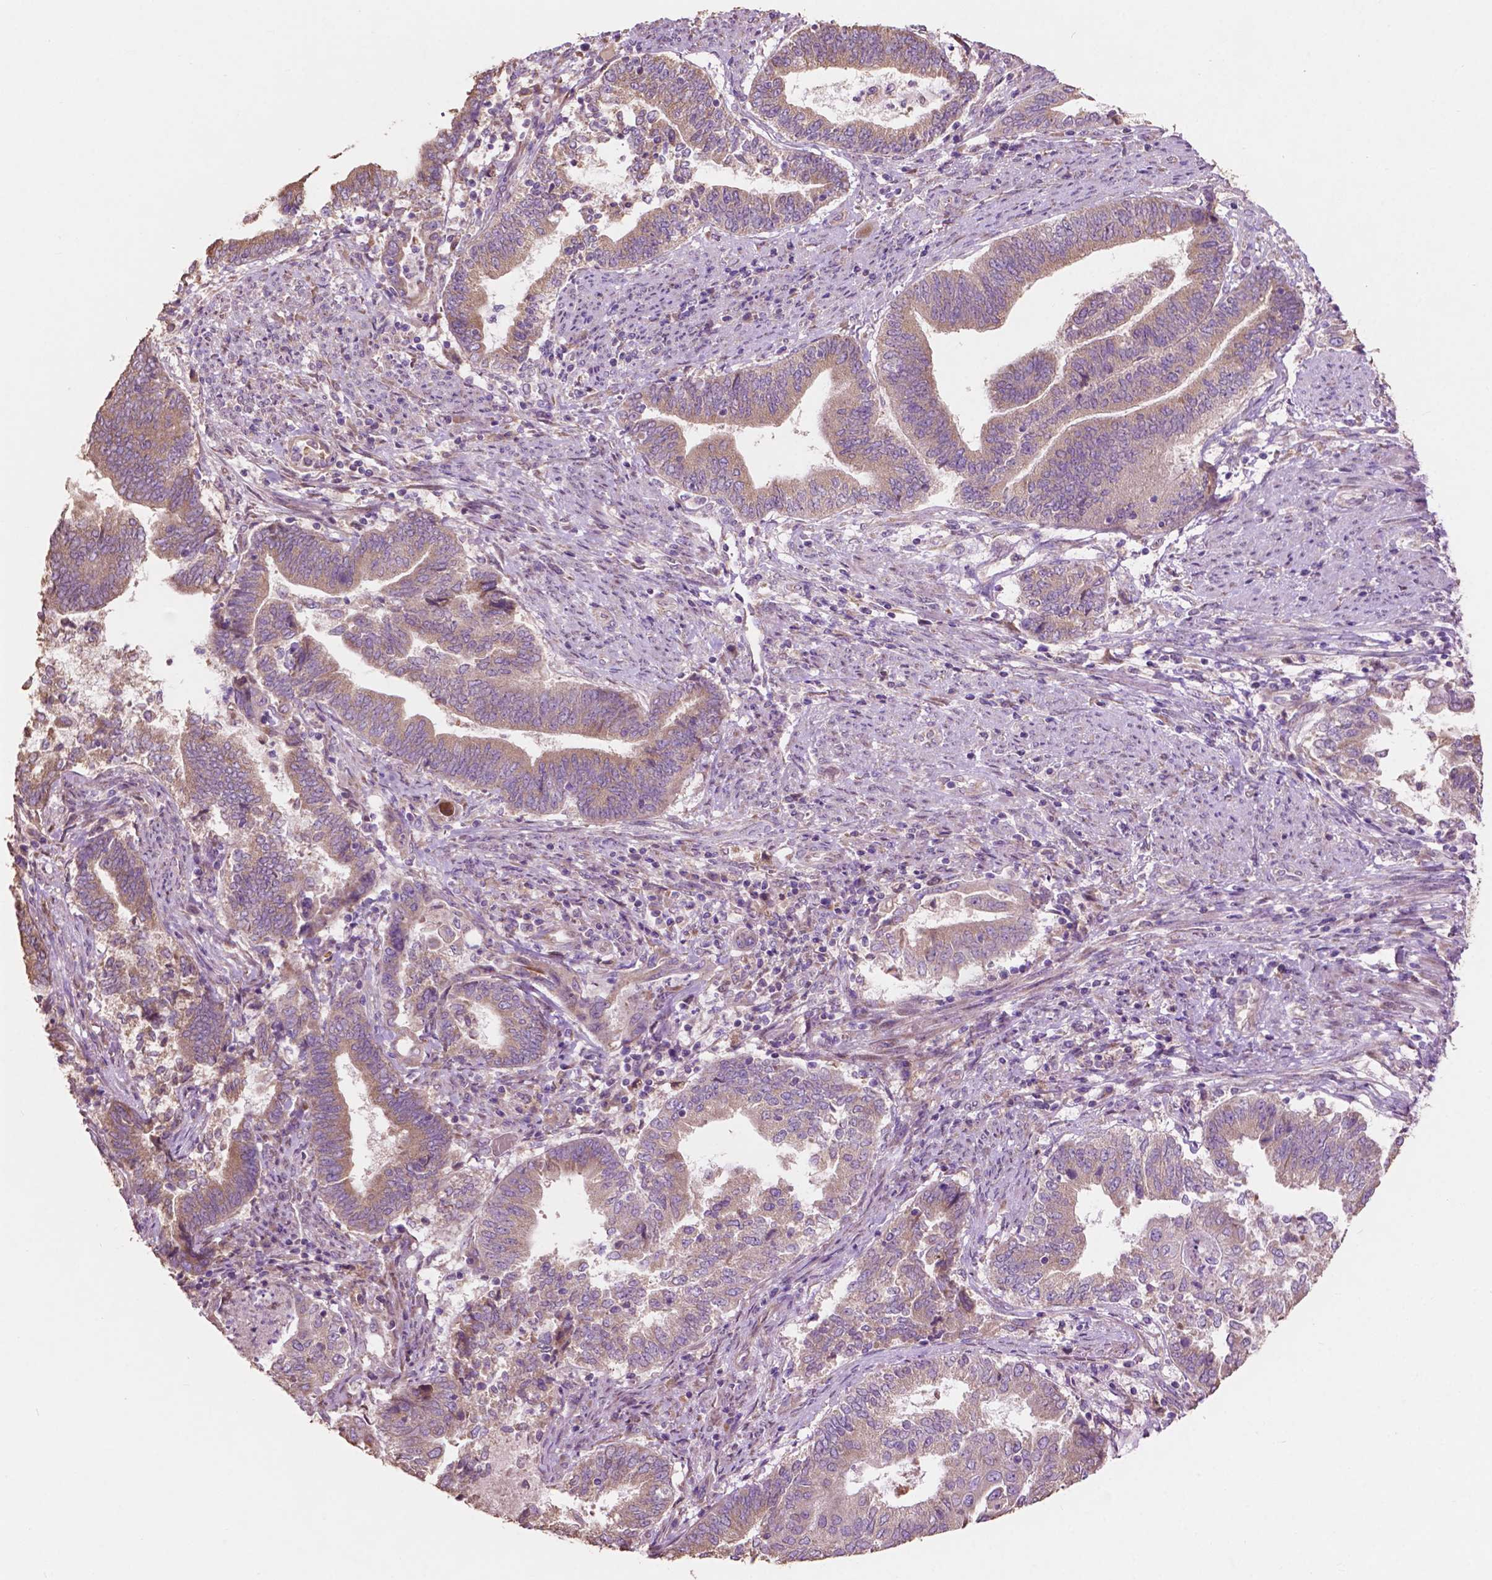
{"staining": {"intensity": "weak", "quantity": "<25%", "location": "cytoplasmic/membranous"}, "tissue": "endometrial cancer", "cell_type": "Tumor cells", "image_type": "cancer", "snomed": [{"axis": "morphology", "description": "Adenocarcinoma, NOS"}, {"axis": "topography", "description": "Endometrium"}], "caption": "Tumor cells are negative for brown protein staining in endometrial cancer.", "gene": "MBTPS1", "patient": {"sex": "female", "age": 65}}